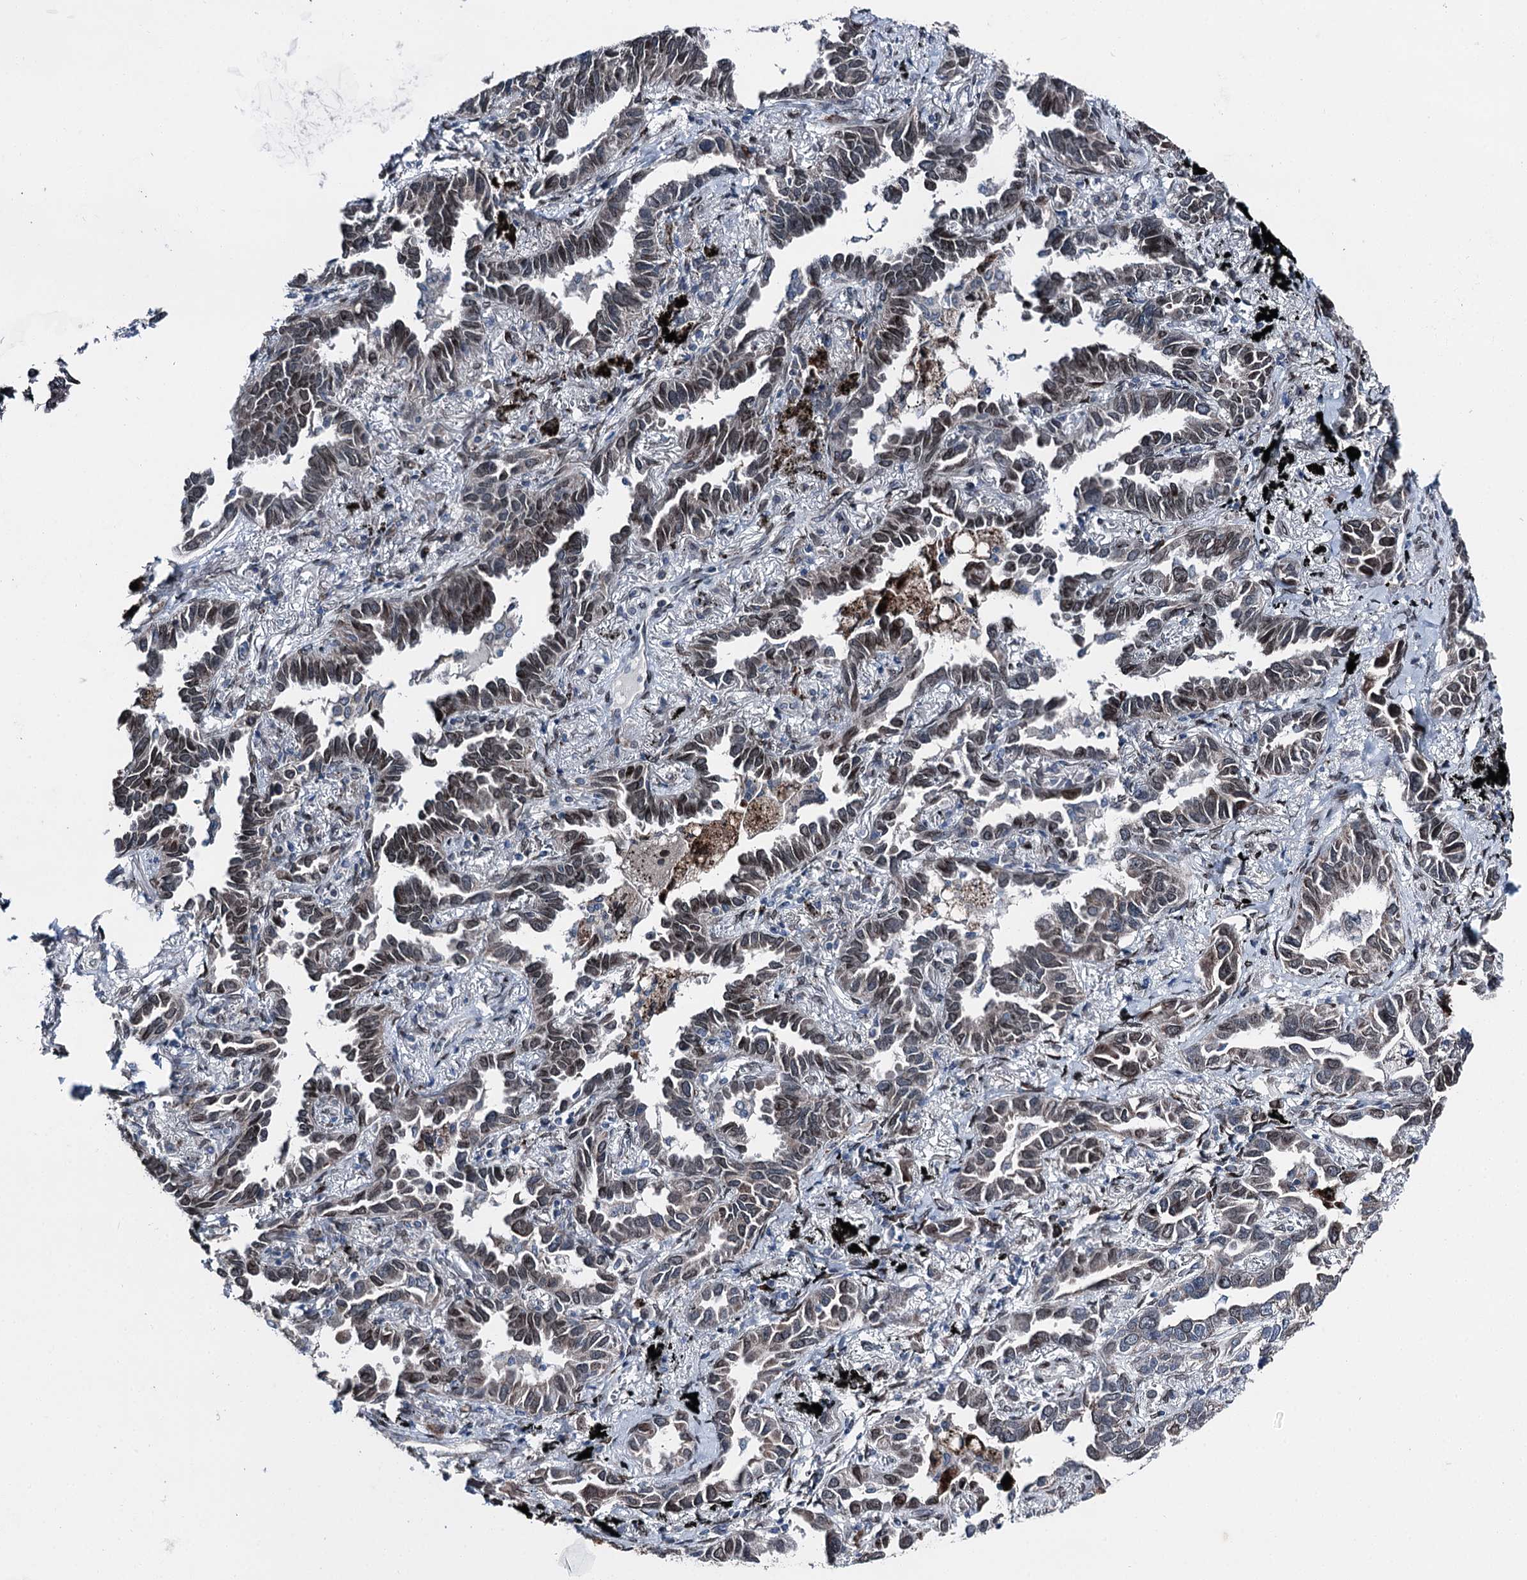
{"staining": {"intensity": "moderate", "quantity": ">75%", "location": "cytoplasmic/membranous,nuclear"}, "tissue": "lung cancer", "cell_type": "Tumor cells", "image_type": "cancer", "snomed": [{"axis": "morphology", "description": "Adenocarcinoma, NOS"}, {"axis": "topography", "description": "Lung"}], "caption": "Lung cancer (adenocarcinoma) was stained to show a protein in brown. There is medium levels of moderate cytoplasmic/membranous and nuclear positivity in approximately >75% of tumor cells.", "gene": "MRPL14", "patient": {"sex": "male", "age": 67}}